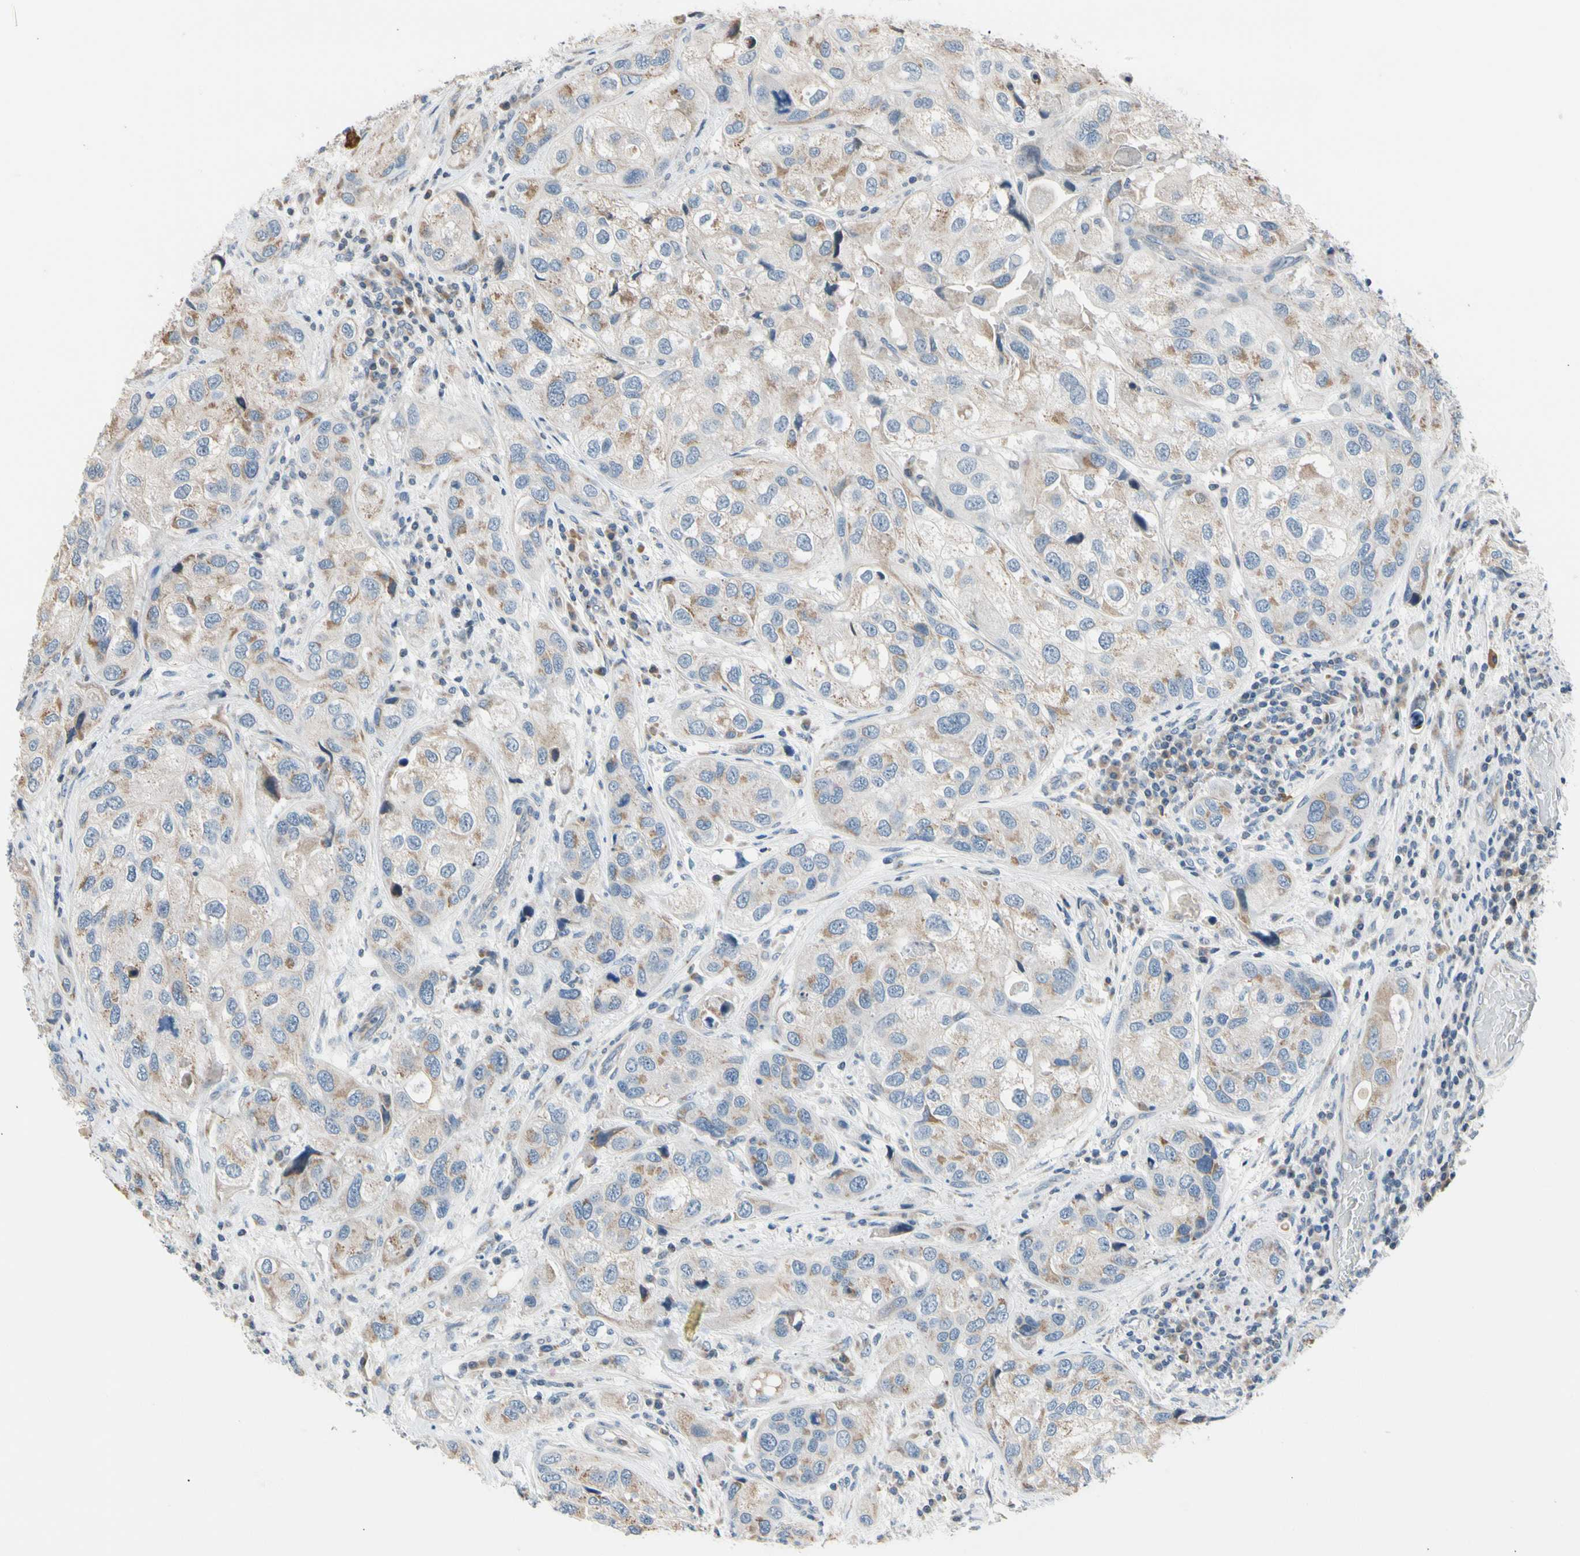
{"staining": {"intensity": "negative", "quantity": "none", "location": "none"}, "tissue": "urothelial cancer", "cell_type": "Tumor cells", "image_type": "cancer", "snomed": [{"axis": "morphology", "description": "Urothelial carcinoma, High grade"}, {"axis": "topography", "description": "Urinary bladder"}], "caption": "The photomicrograph demonstrates no staining of tumor cells in urothelial cancer.", "gene": "SOX30", "patient": {"sex": "female", "age": 64}}